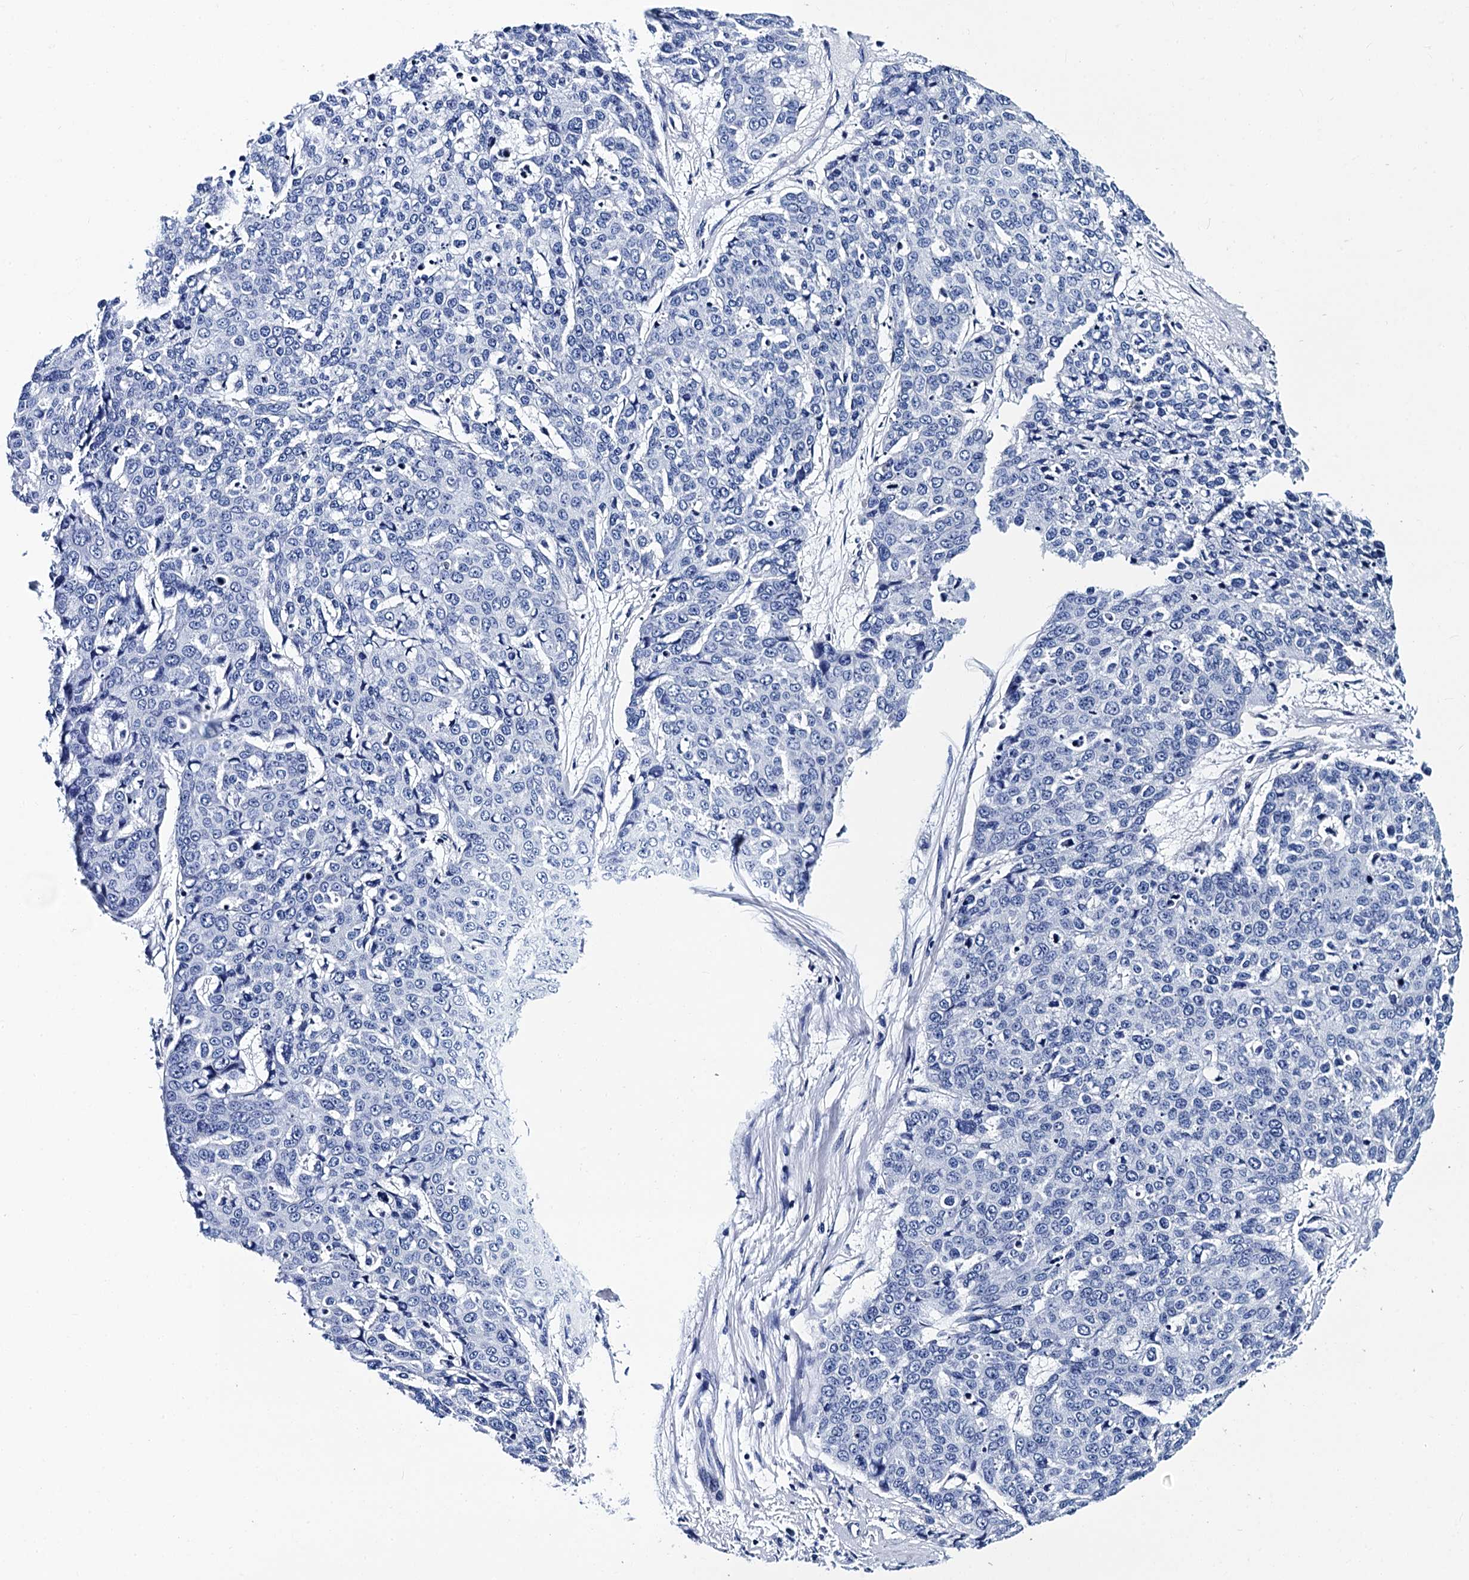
{"staining": {"intensity": "negative", "quantity": "none", "location": "none"}, "tissue": "skin cancer", "cell_type": "Tumor cells", "image_type": "cancer", "snomed": [{"axis": "morphology", "description": "Squamous cell carcinoma, NOS"}, {"axis": "topography", "description": "Skin"}], "caption": "Immunohistochemical staining of human skin cancer shows no significant positivity in tumor cells.", "gene": "MYBPC3", "patient": {"sex": "male", "age": 71}}